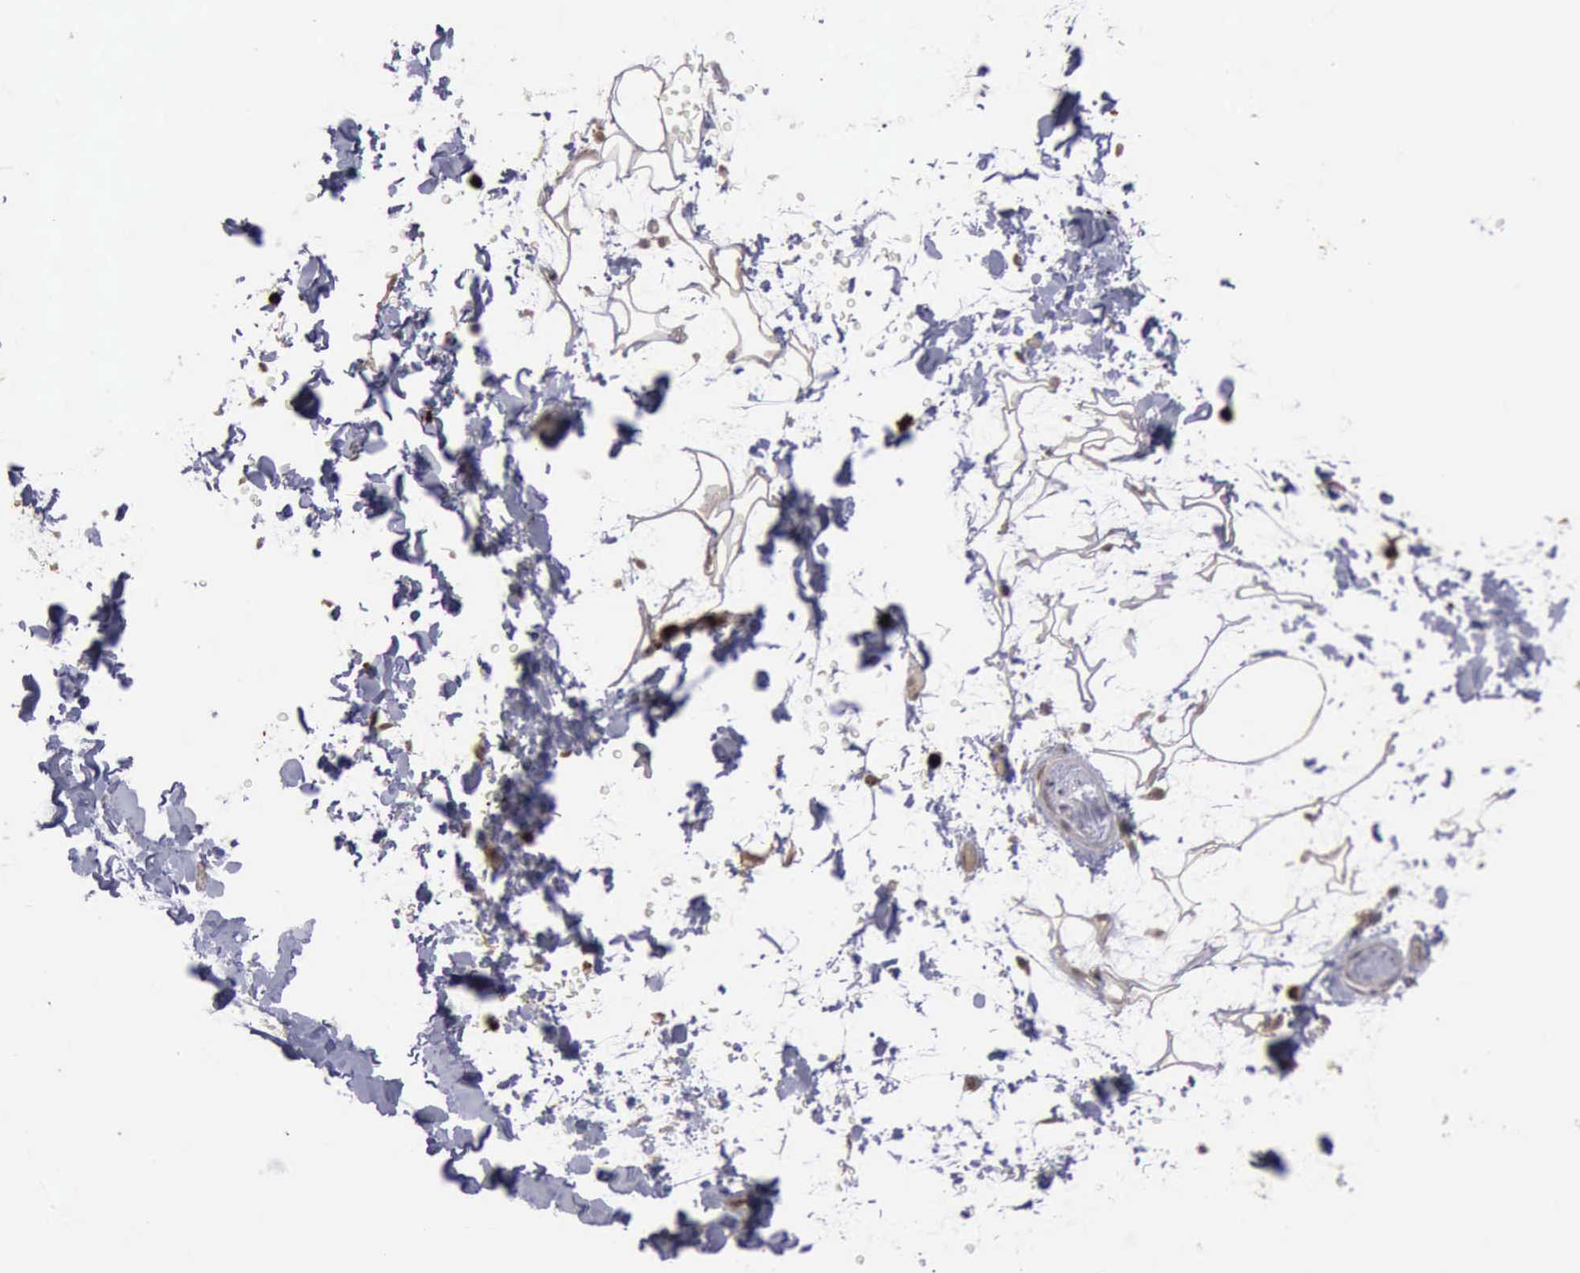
{"staining": {"intensity": "weak", "quantity": ">75%", "location": "cytoplasmic/membranous"}, "tissue": "adipose tissue", "cell_type": "Adipocytes", "image_type": "normal", "snomed": [{"axis": "morphology", "description": "Normal tissue, NOS"}, {"axis": "topography", "description": "Soft tissue"}], "caption": "IHC image of unremarkable adipose tissue: human adipose tissue stained using immunohistochemistry (IHC) demonstrates low levels of weak protein expression localized specifically in the cytoplasmic/membranous of adipocytes, appearing as a cytoplasmic/membranous brown color.", "gene": "MMP9", "patient": {"sex": "male", "age": 72}}